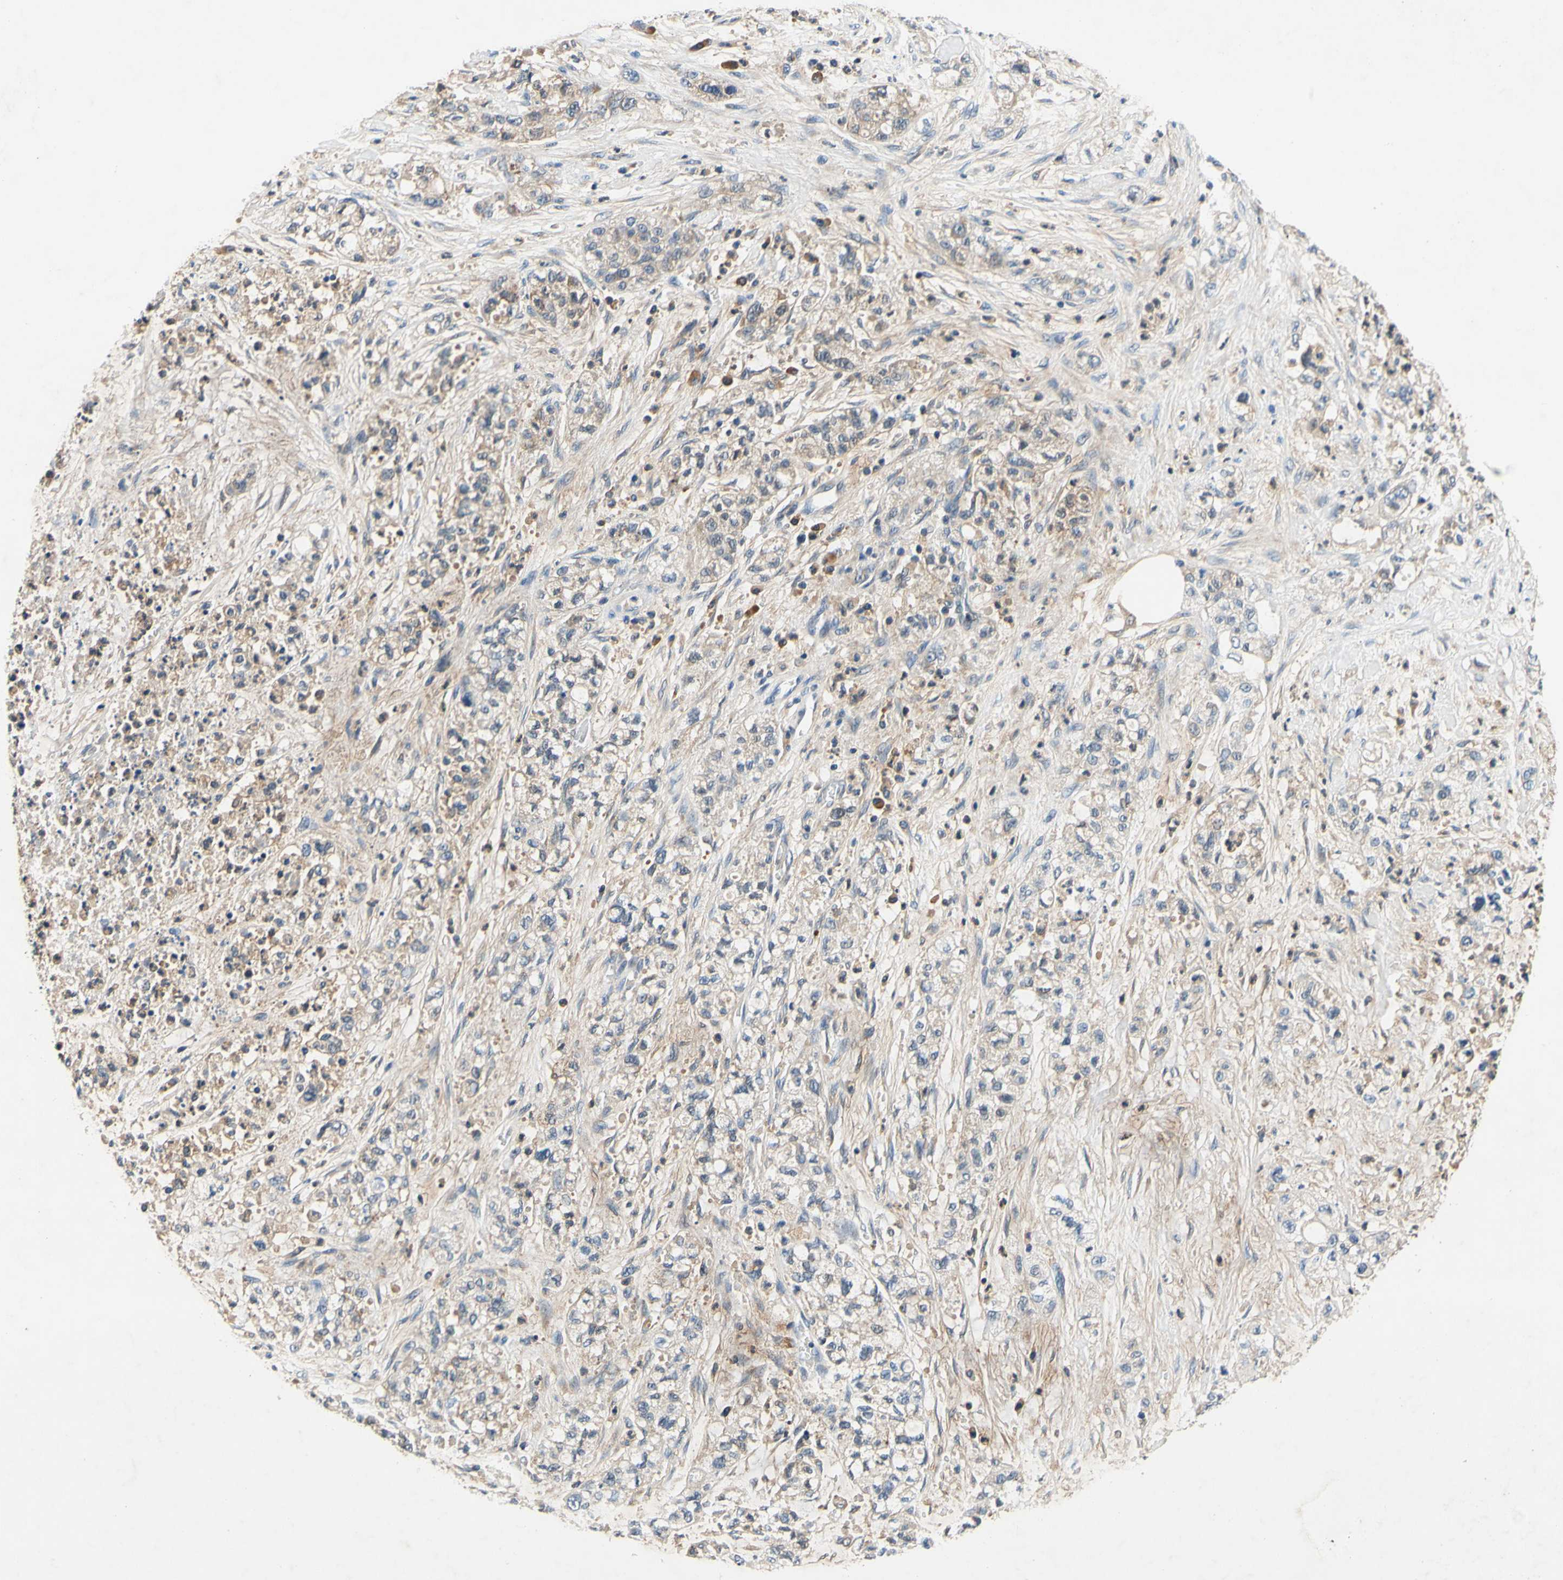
{"staining": {"intensity": "weak", "quantity": "25%-75%", "location": "cytoplasmic/membranous"}, "tissue": "pancreatic cancer", "cell_type": "Tumor cells", "image_type": "cancer", "snomed": [{"axis": "morphology", "description": "Adenocarcinoma, NOS"}, {"axis": "topography", "description": "Pancreas"}], "caption": "Immunohistochemical staining of pancreatic adenocarcinoma exhibits low levels of weak cytoplasmic/membranous protein staining in approximately 25%-75% of tumor cells.", "gene": "PLA2G4A", "patient": {"sex": "female", "age": 78}}